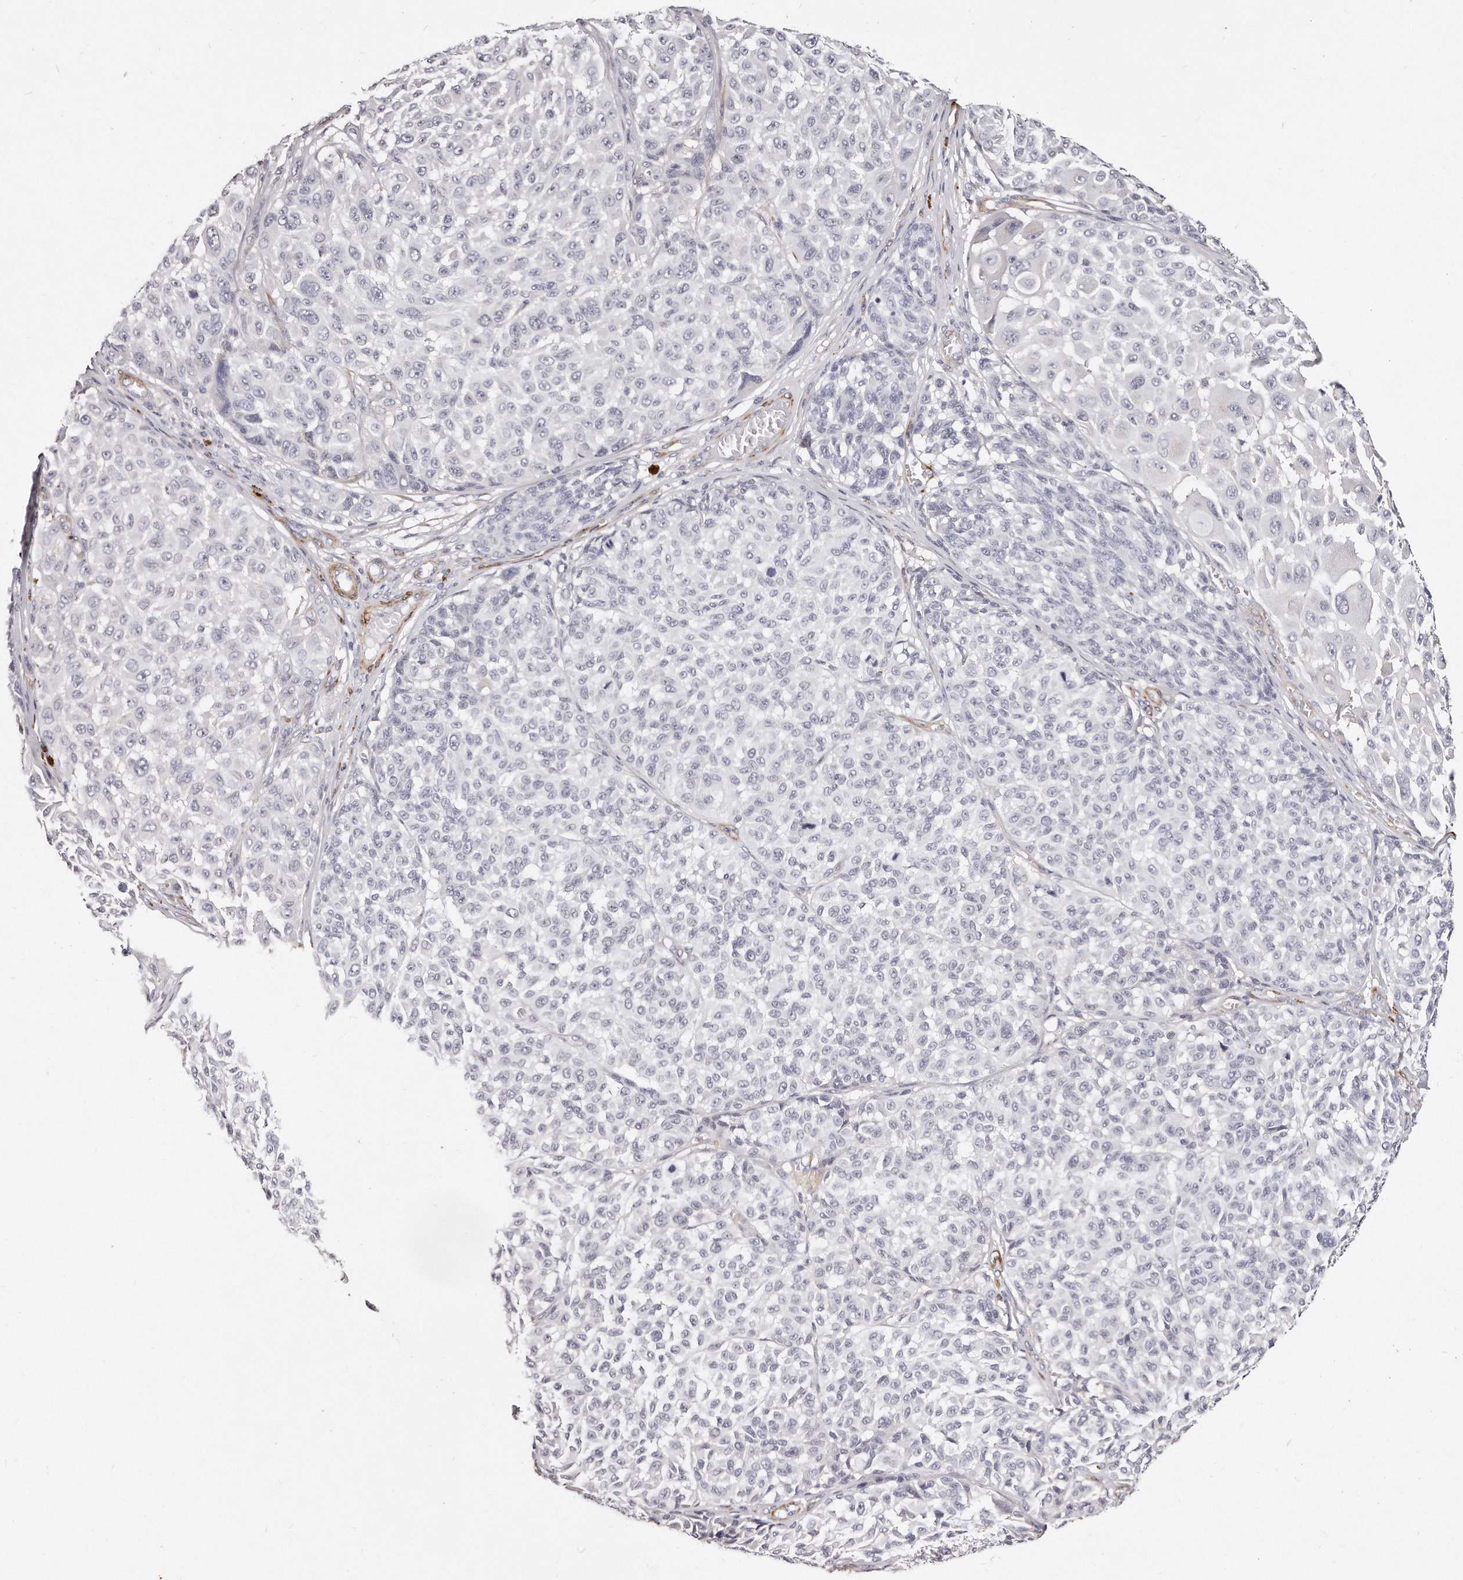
{"staining": {"intensity": "negative", "quantity": "none", "location": "none"}, "tissue": "melanoma", "cell_type": "Tumor cells", "image_type": "cancer", "snomed": [{"axis": "morphology", "description": "Malignant melanoma, NOS"}, {"axis": "topography", "description": "Skin"}], "caption": "A micrograph of melanoma stained for a protein exhibits no brown staining in tumor cells. (Immunohistochemistry (ihc), brightfield microscopy, high magnification).", "gene": "LMOD1", "patient": {"sex": "male", "age": 83}}